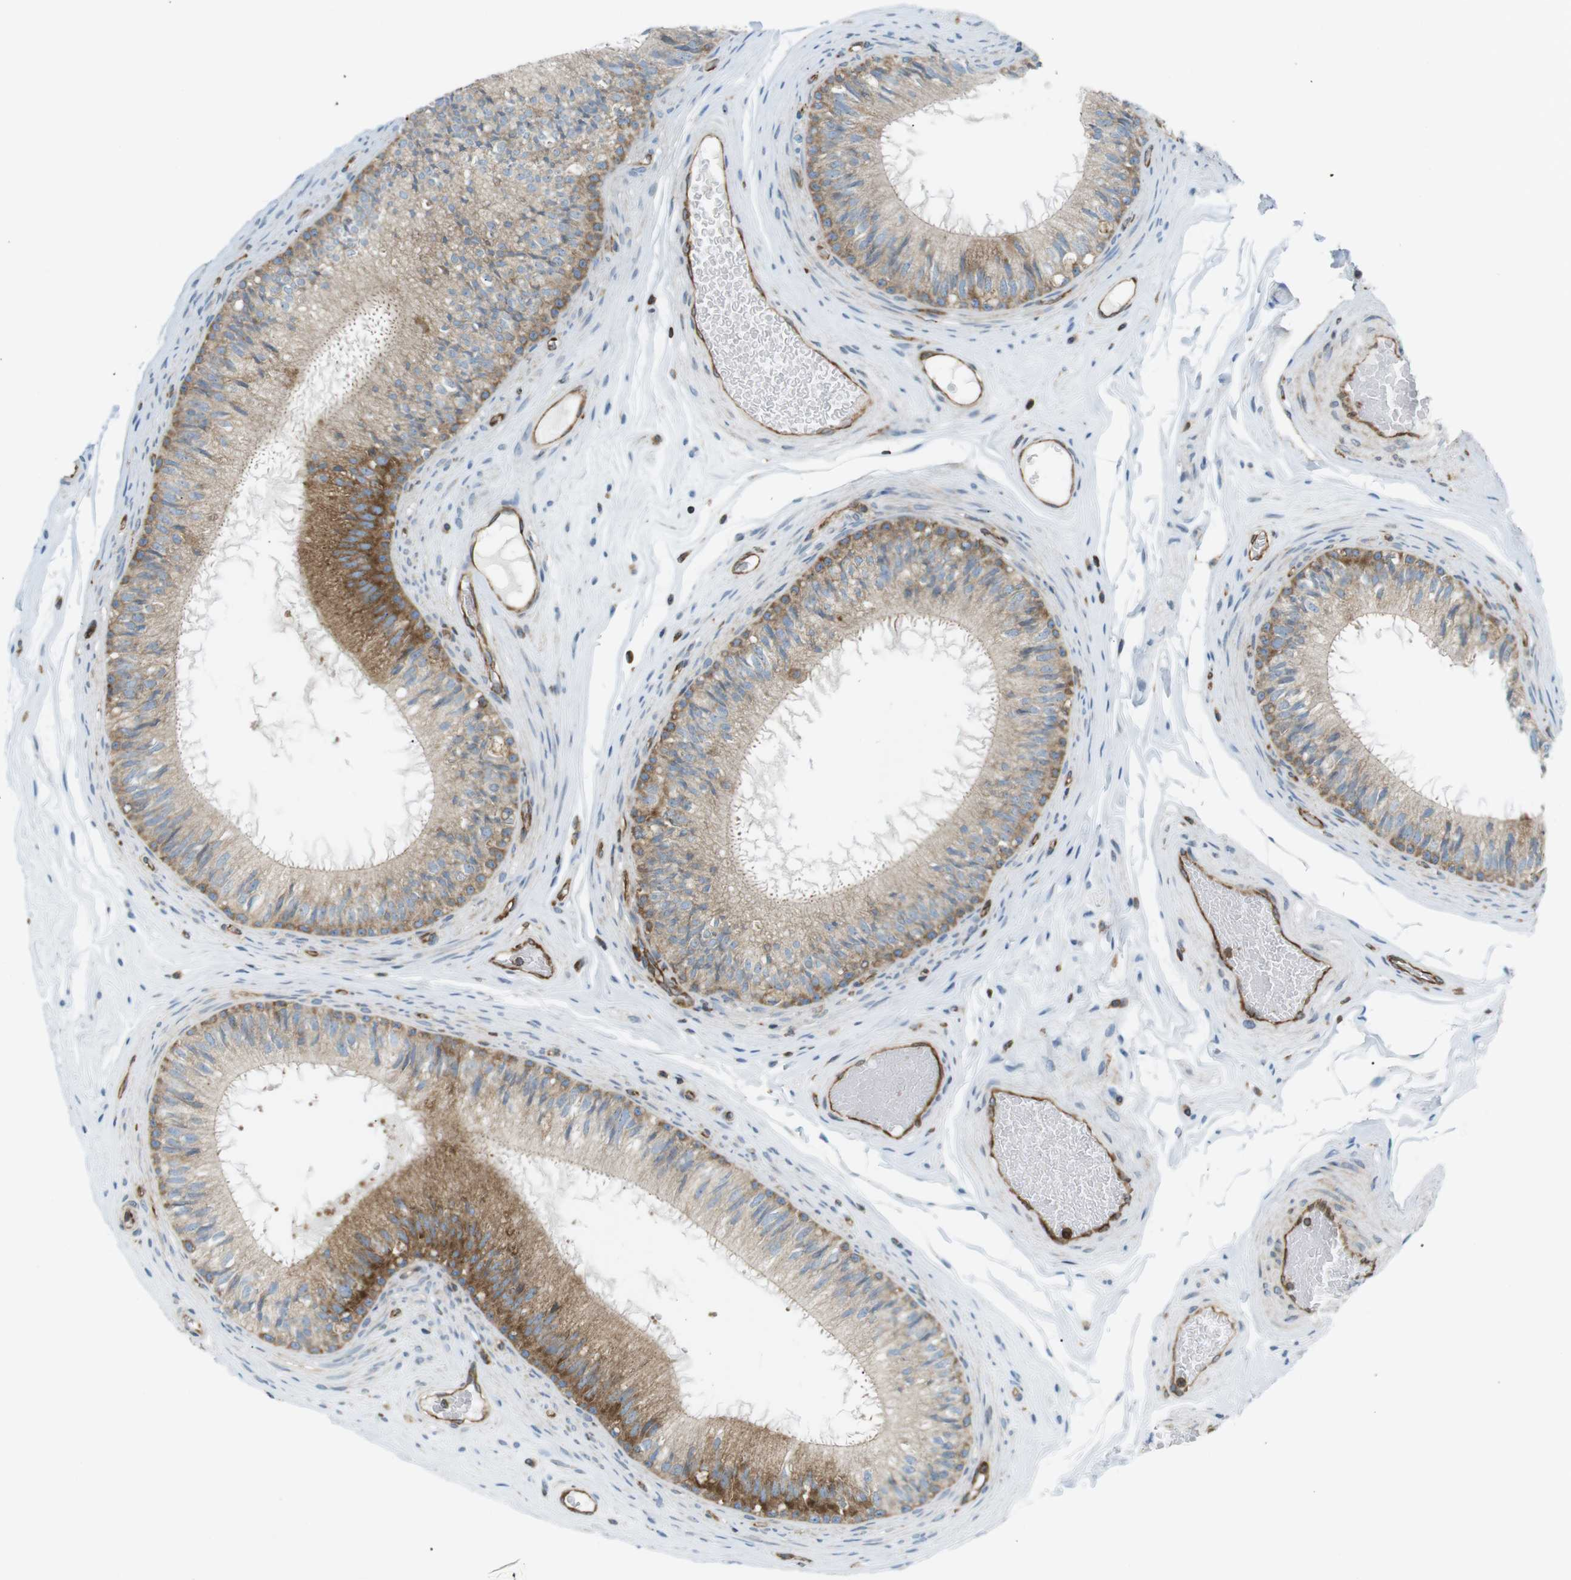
{"staining": {"intensity": "moderate", "quantity": "25%-75%", "location": "cytoplasmic/membranous"}, "tissue": "epididymis", "cell_type": "Glandular cells", "image_type": "normal", "snomed": [{"axis": "morphology", "description": "Normal tissue, NOS"}, {"axis": "topography", "description": "Testis"}, {"axis": "topography", "description": "Epididymis"}], "caption": "IHC micrograph of normal epididymis stained for a protein (brown), which shows medium levels of moderate cytoplasmic/membranous staining in about 25%-75% of glandular cells.", "gene": "FLII", "patient": {"sex": "male", "age": 36}}